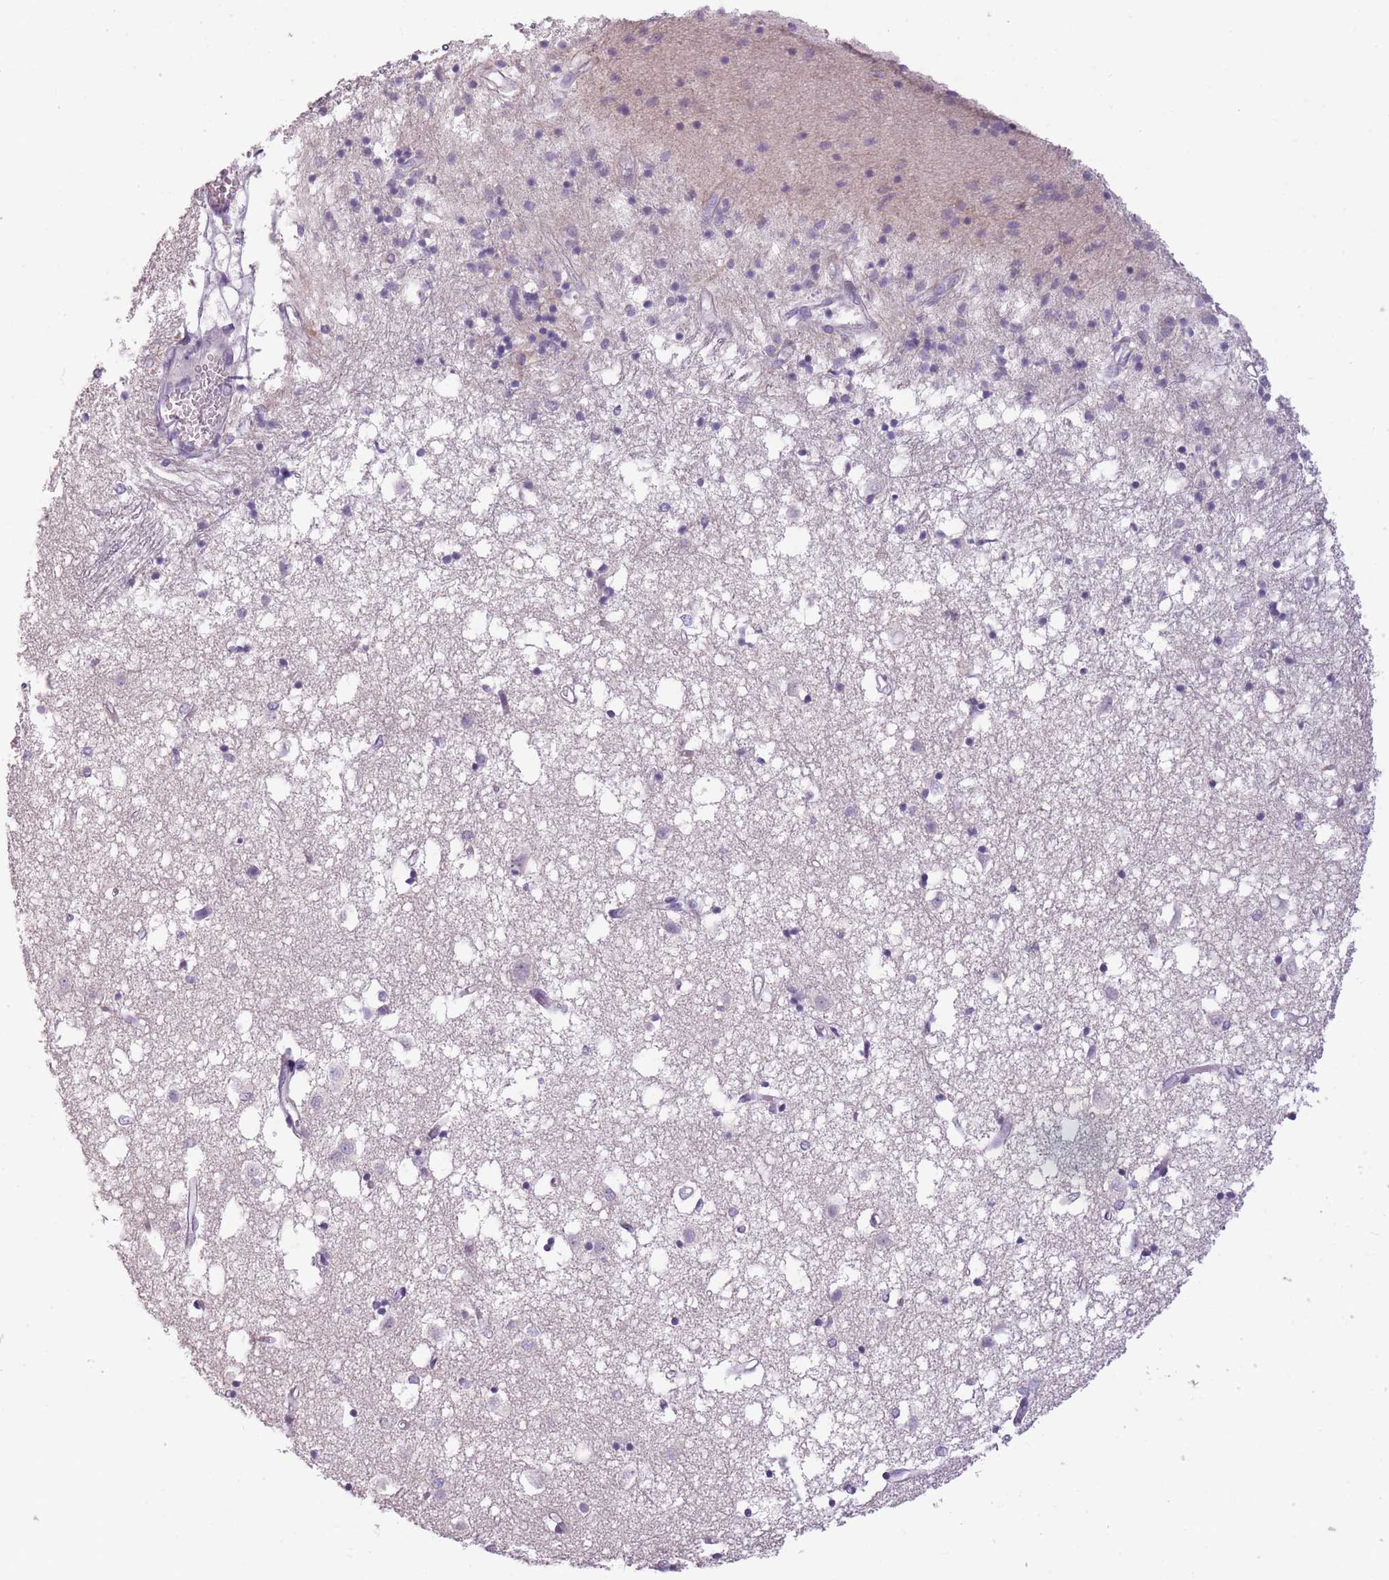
{"staining": {"intensity": "negative", "quantity": "none", "location": "none"}, "tissue": "caudate", "cell_type": "Glial cells", "image_type": "normal", "snomed": [{"axis": "morphology", "description": "Normal tissue, NOS"}, {"axis": "topography", "description": "Lateral ventricle wall"}], "caption": "The micrograph exhibits no significant expression in glial cells of caudate.", "gene": "TMEM236", "patient": {"sex": "male", "age": 70}}